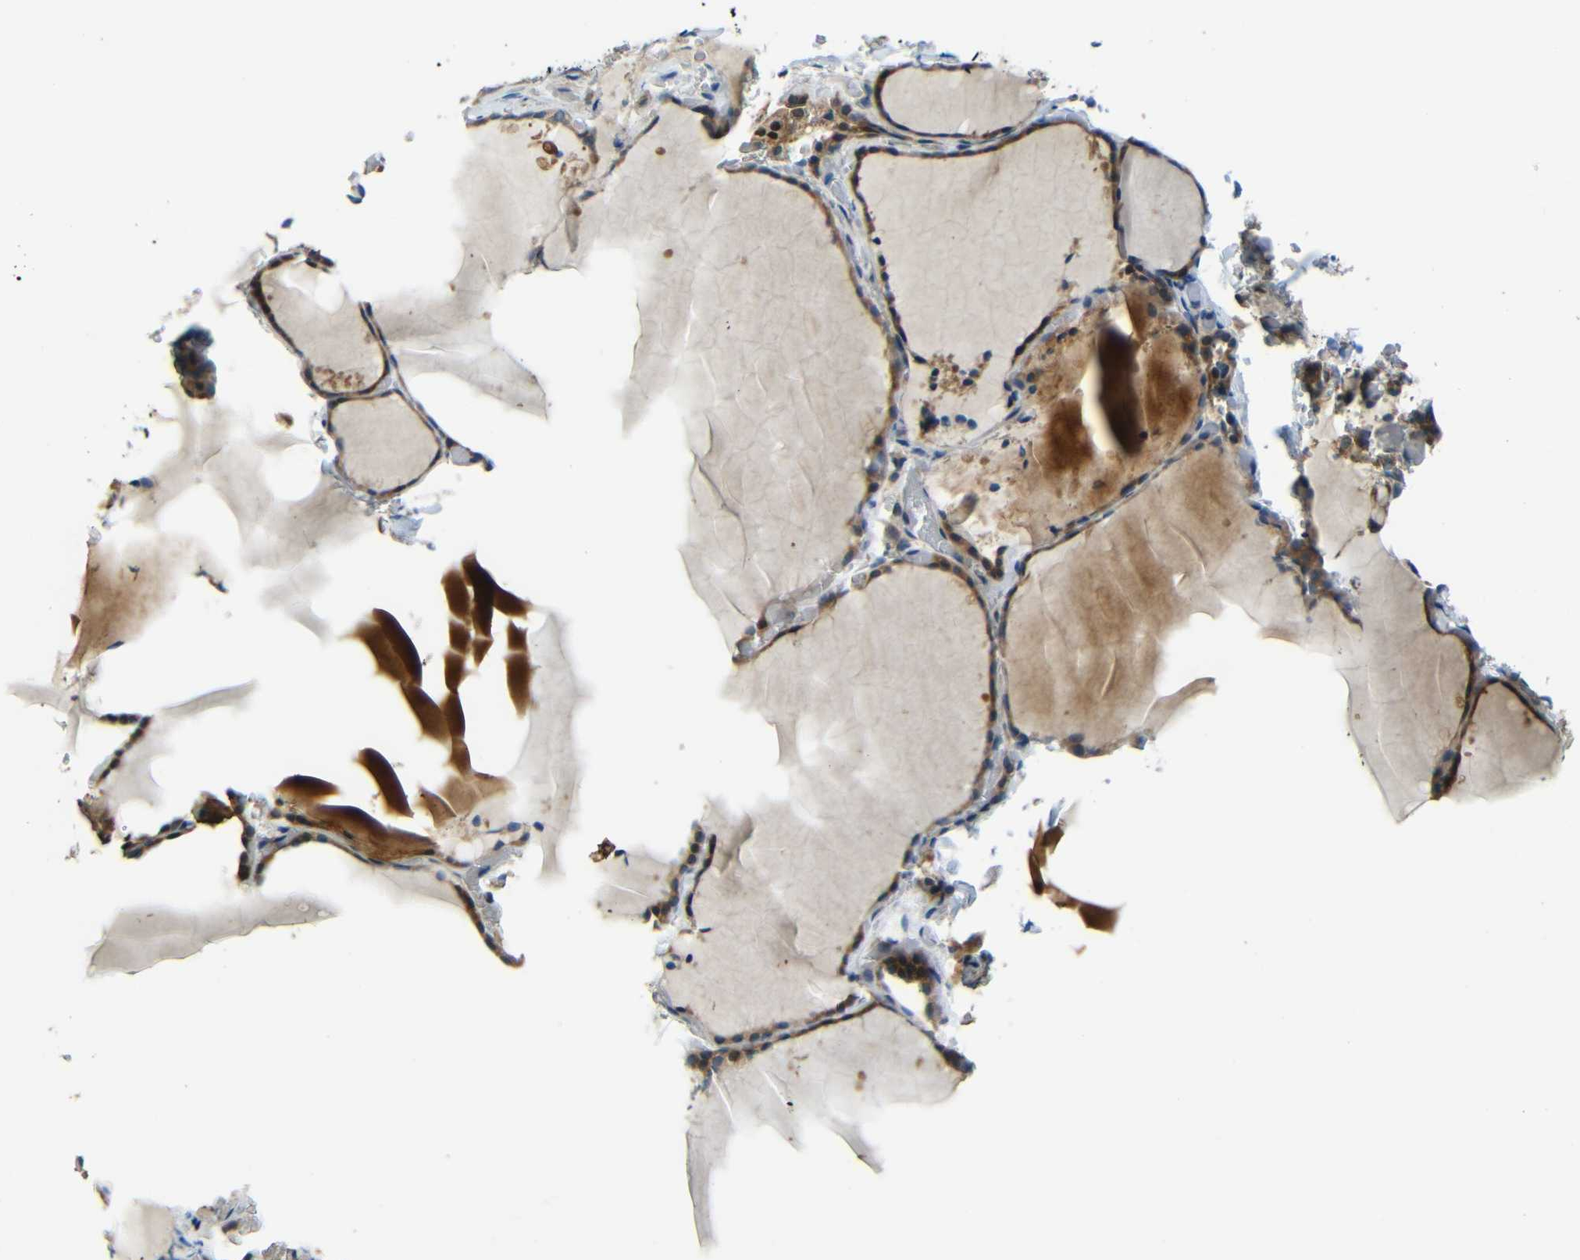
{"staining": {"intensity": "moderate", "quantity": ">75%", "location": "cytoplasmic/membranous"}, "tissue": "thyroid gland", "cell_type": "Glandular cells", "image_type": "normal", "snomed": [{"axis": "morphology", "description": "Normal tissue, NOS"}, {"axis": "topography", "description": "Thyroid gland"}], "caption": "Thyroid gland stained with immunohistochemistry demonstrates moderate cytoplasmic/membranous staining in approximately >75% of glandular cells.", "gene": "FNDC3A", "patient": {"sex": "female", "age": 22}}